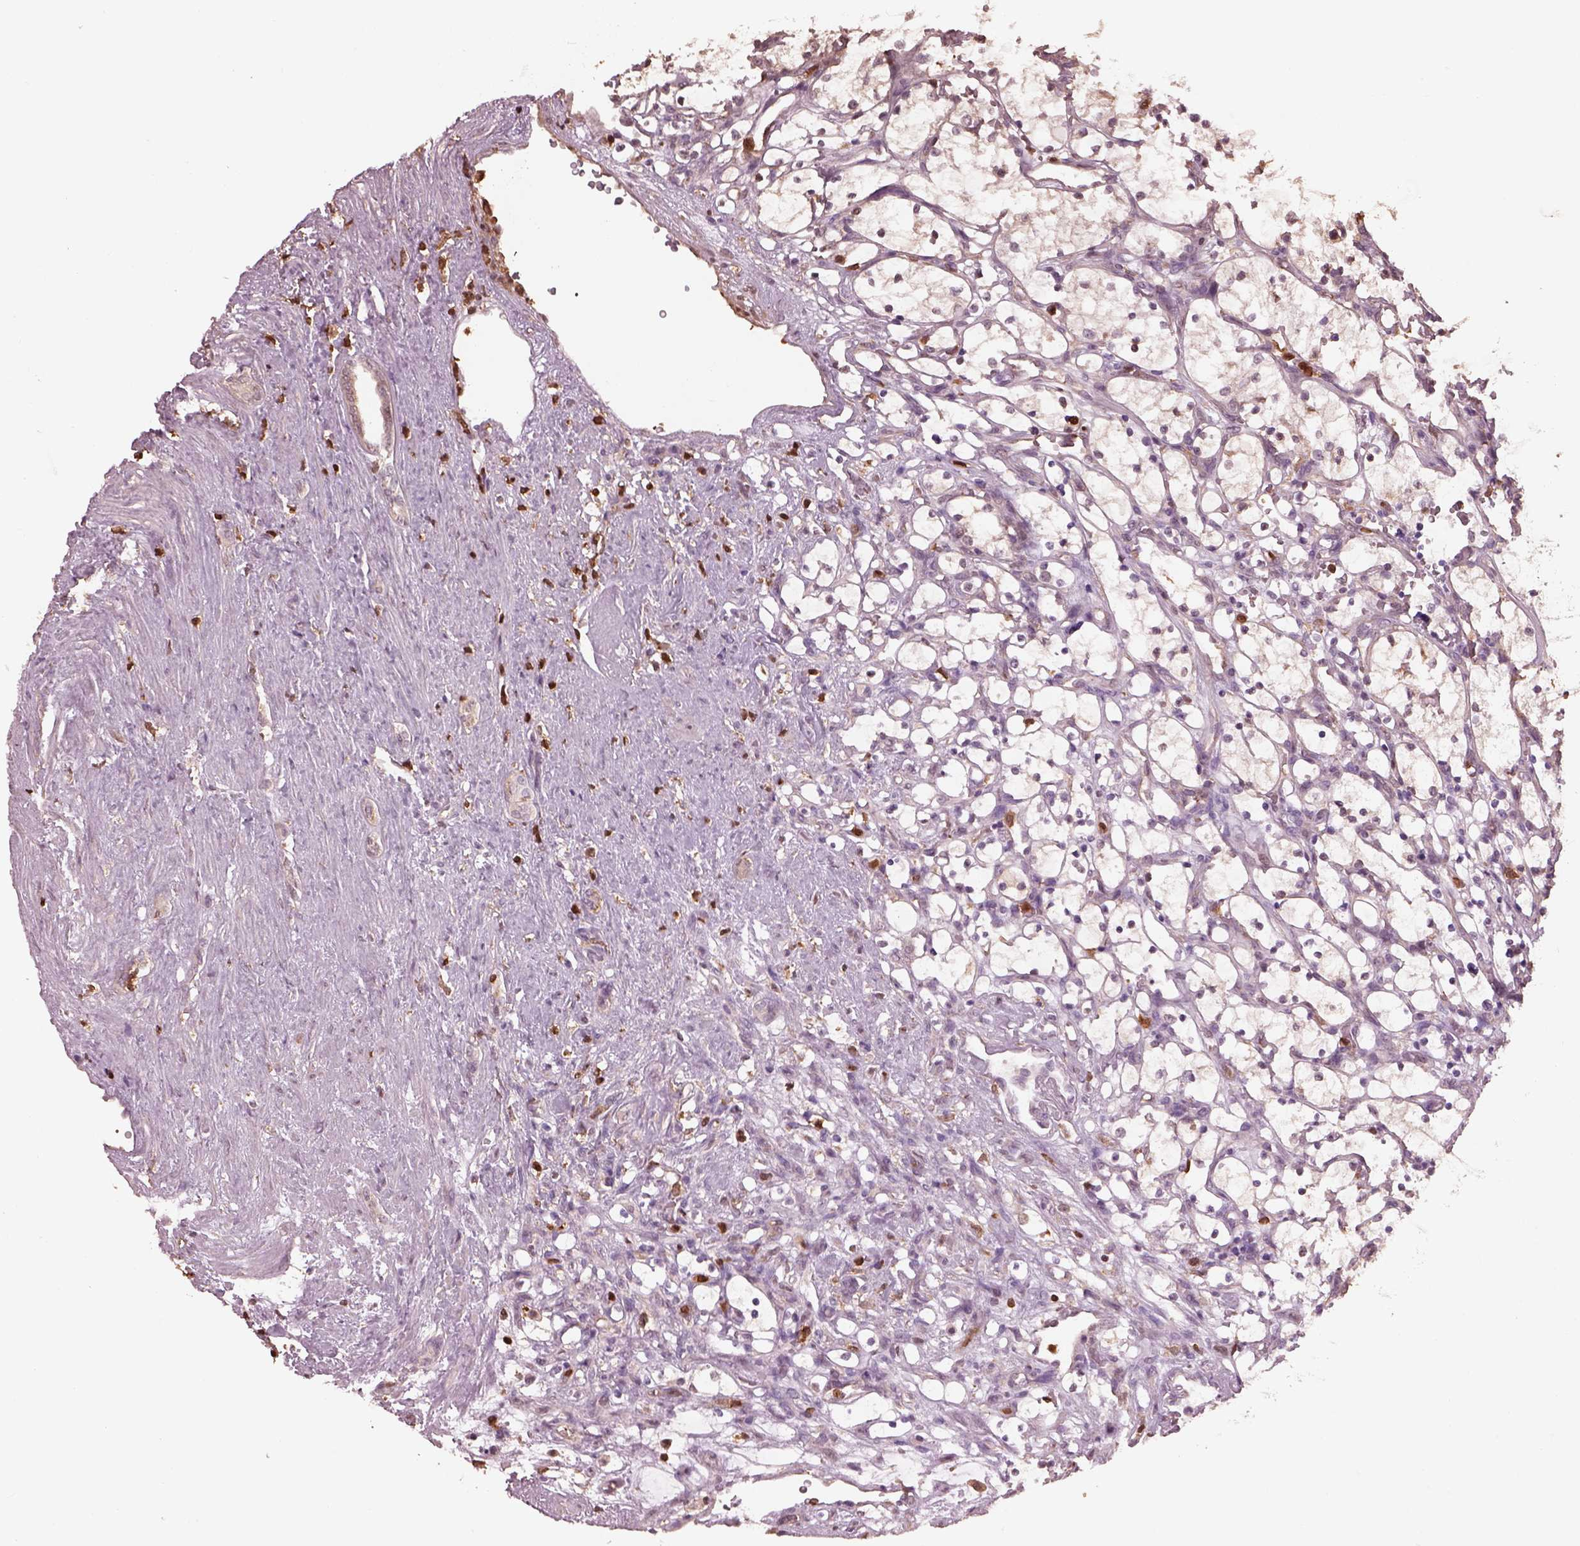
{"staining": {"intensity": "negative", "quantity": "none", "location": "none"}, "tissue": "renal cancer", "cell_type": "Tumor cells", "image_type": "cancer", "snomed": [{"axis": "morphology", "description": "Adenocarcinoma, NOS"}, {"axis": "topography", "description": "Kidney"}], "caption": "High magnification brightfield microscopy of renal cancer stained with DAB (3,3'-diaminobenzidine) (brown) and counterstained with hematoxylin (blue): tumor cells show no significant staining.", "gene": "IL31RA", "patient": {"sex": "female", "age": 69}}